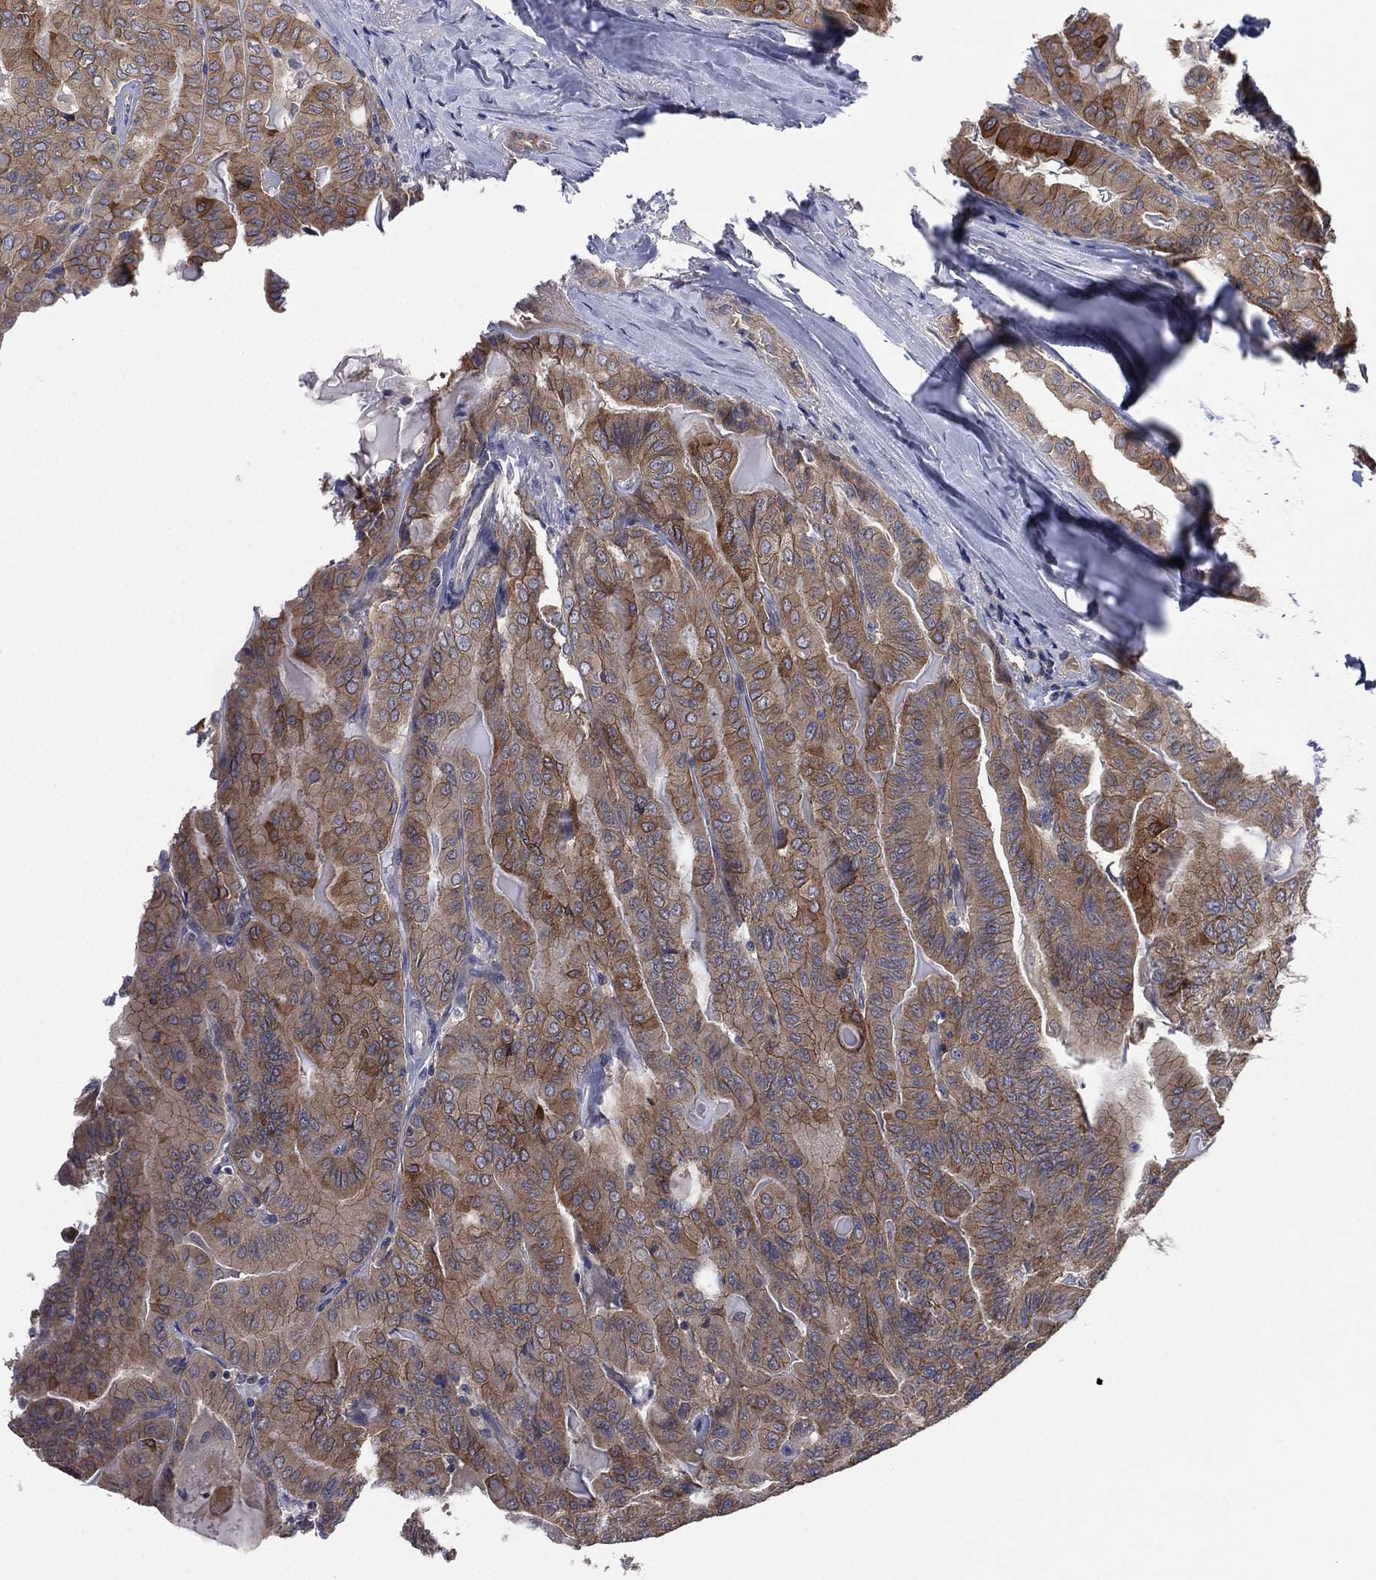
{"staining": {"intensity": "moderate", "quantity": ">75%", "location": "cytoplasmic/membranous"}, "tissue": "thyroid cancer", "cell_type": "Tumor cells", "image_type": "cancer", "snomed": [{"axis": "morphology", "description": "Papillary adenocarcinoma, NOS"}, {"axis": "topography", "description": "Thyroid gland"}], "caption": "Immunohistochemistry micrograph of human thyroid cancer (papillary adenocarcinoma) stained for a protein (brown), which reveals medium levels of moderate cytoplasmic/membranous expression in about >75% of tumor cells.", "gene": "MPP7", "patient": {"sex": "female", "age": 68}}